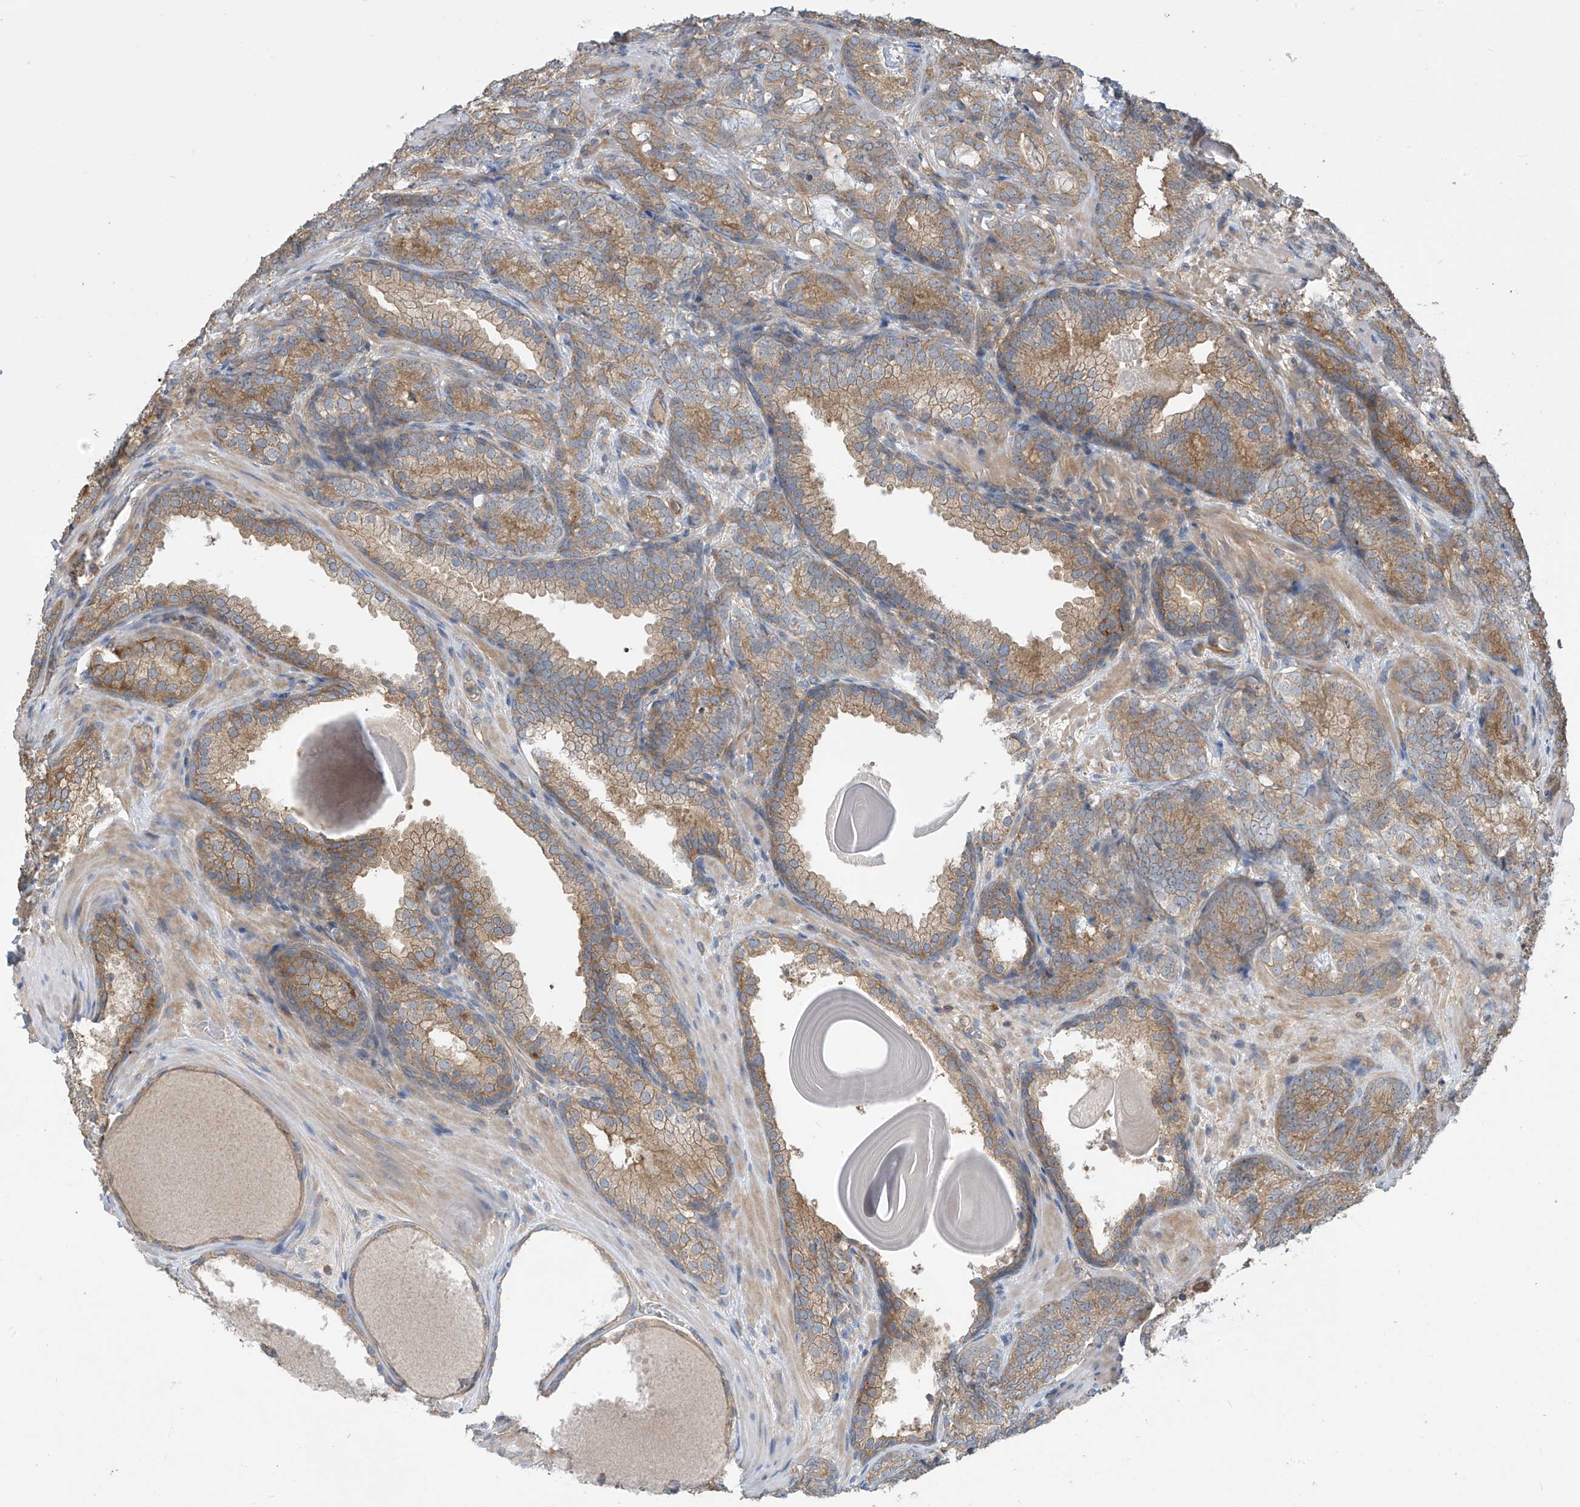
{"staining": {"intensity": "moderate", "quantity": ">75%", "location": "cytoplasmic/membranous"}, "tissue": "prostate cancer", "cell_type": "Tumor cells", "image_type": "cancer", "snomed": [{"axis": "morphology", "description": "Adenocarcinoma, High grade"}, {"axis": "topography", "description": "Prostate"}], "caption": "Protein expression analysis of prostate cancer demonstrates moderate cytoplasmic/membranous expression in about >75% of tumor cells. (DAB (3,3'-diaminobenzidine) IHC with brightfield microscopy, high magnification).", "gene": "PHACTR4", "patient": {"sex": "male", "age": 66}}